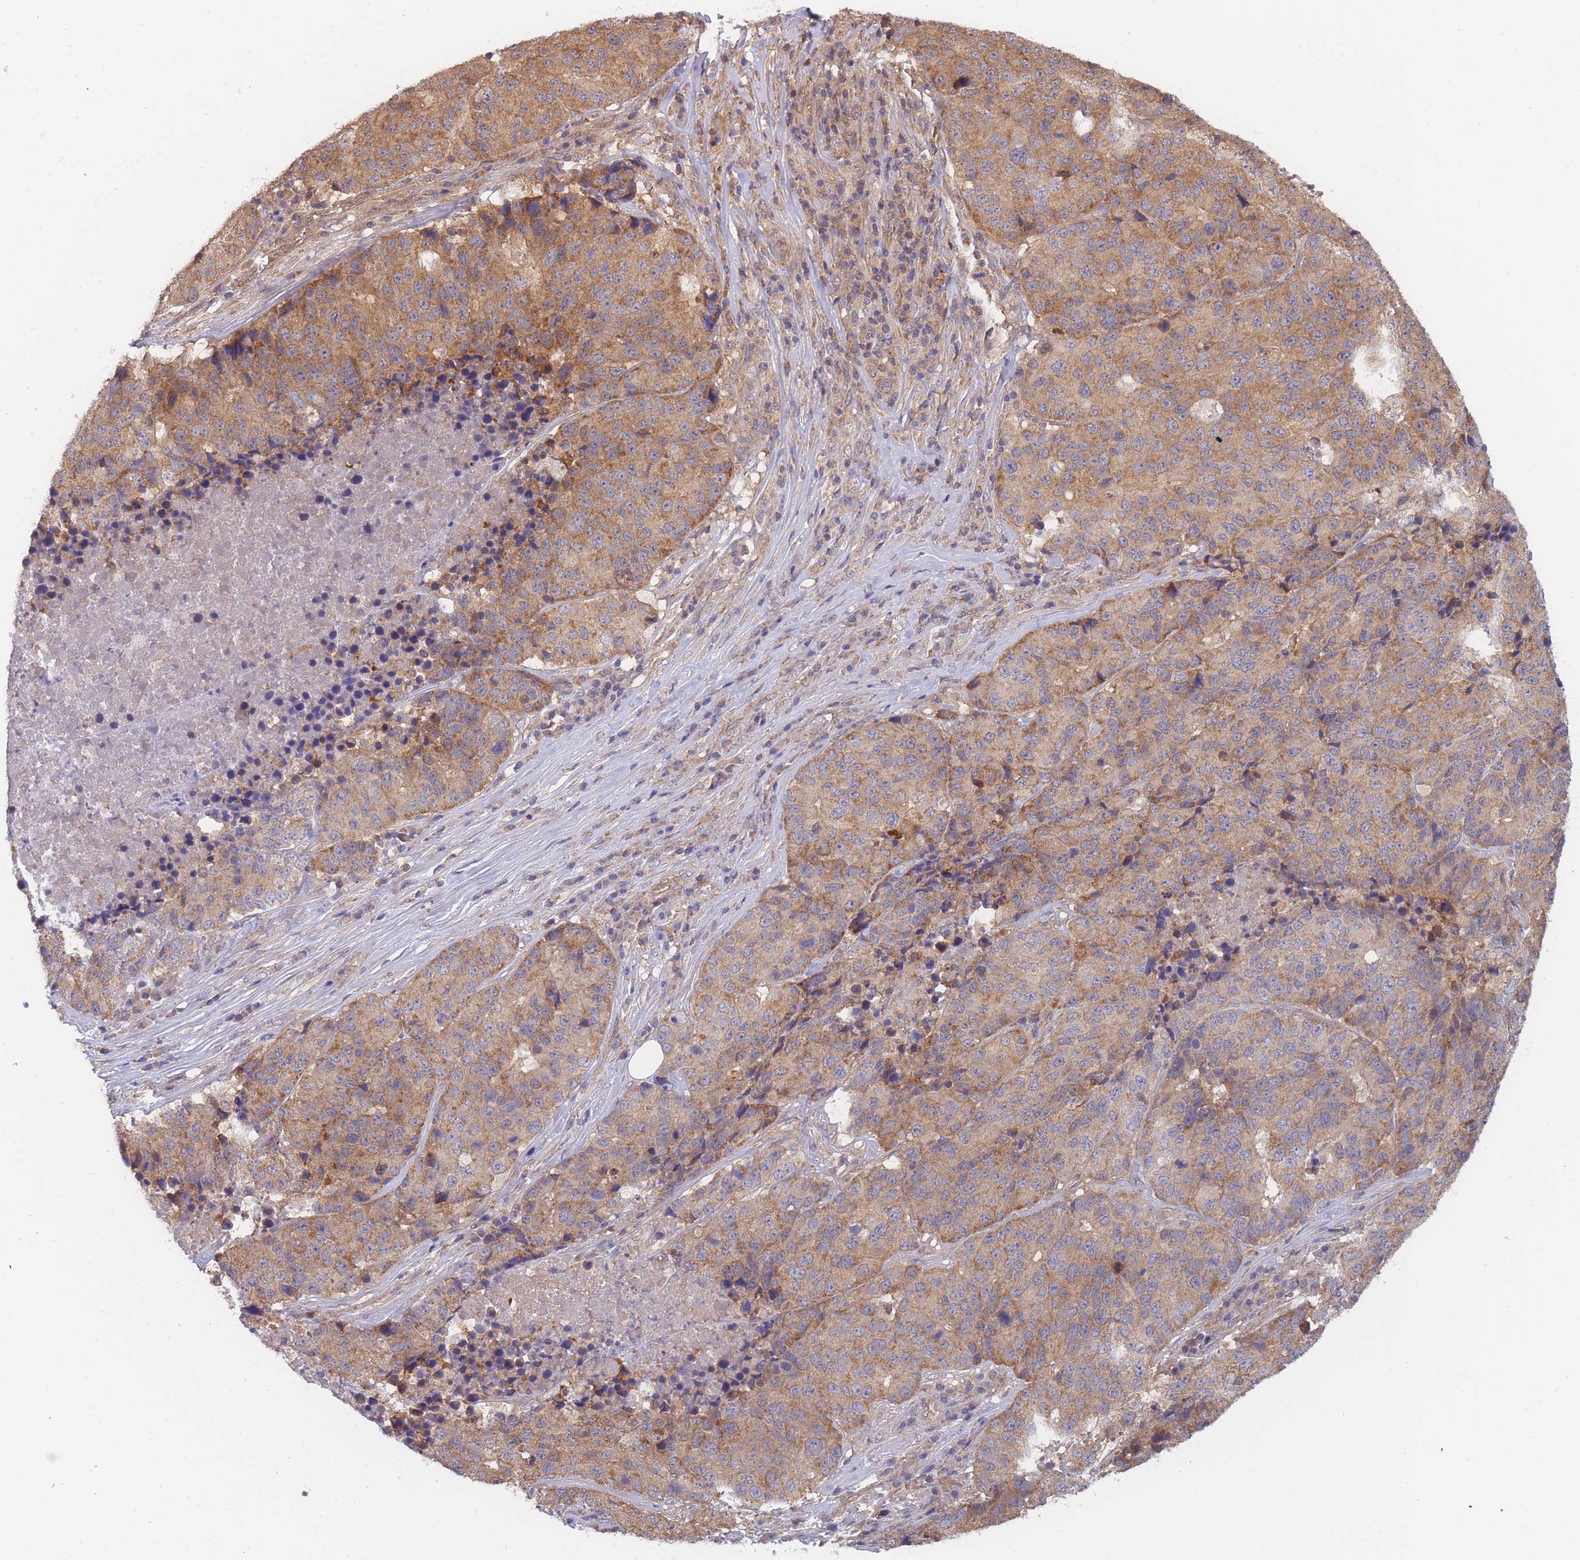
{"staining": {"intensity": "moderate", "quantity": ">75%", "location": "cytoplasmic/membranous"}, "tissue": "stomach cancer", "cell_type": "Tumor cells", "image_type": "cancer", "snomed": [{"axis": "morphology", "description": "Adenocarcinoma, NOS"}, {"axis": "topography", "description": "Stomach"}], "caption": "There is medium levels of moderate cytoplasmic/membranous staining in tumor cells of stomach adenocarcinoma, as demonstrated by immunohistochemical staining (brown color).", "gene": "MRPS18B", "patient": {"sex": "male", "age": 71}}